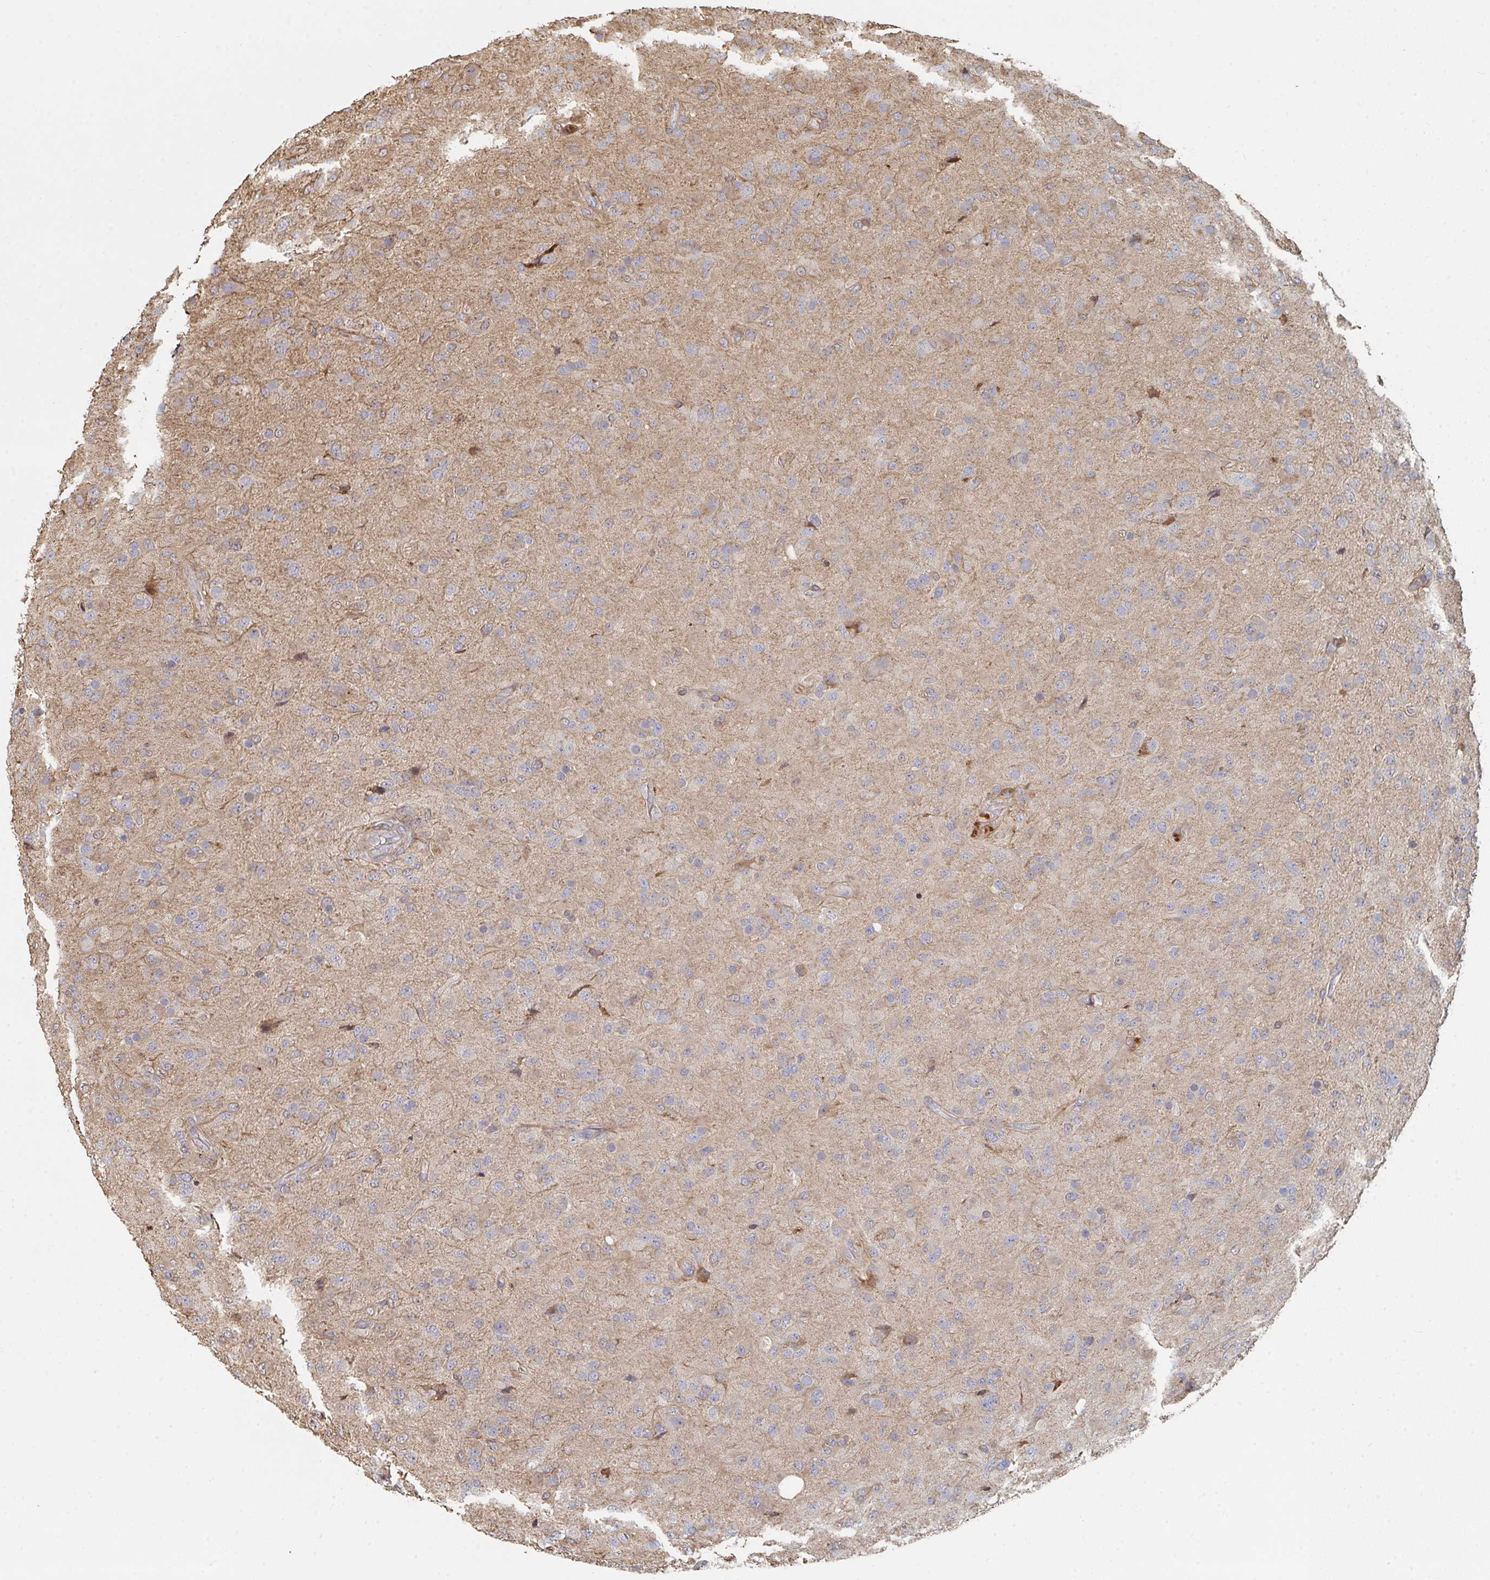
{"staining": {"intensity": "negative", "quantity": "none", "location": "none"}, "tissue": "glioma", "cell_type": "Tumor cells", "image_type": "cancer", "snomed": [{"axis": "morphology", "description": "Glioma, malignant, Low grade"}, {"axis": "topography", "description": "Brain"}], "caption": "This is an immunohistochemistry (IHC) image of human glioma. There is no staining in tumor cells.", "gene": "PTEN", "patient": {"sex": "male", "age": 65}}